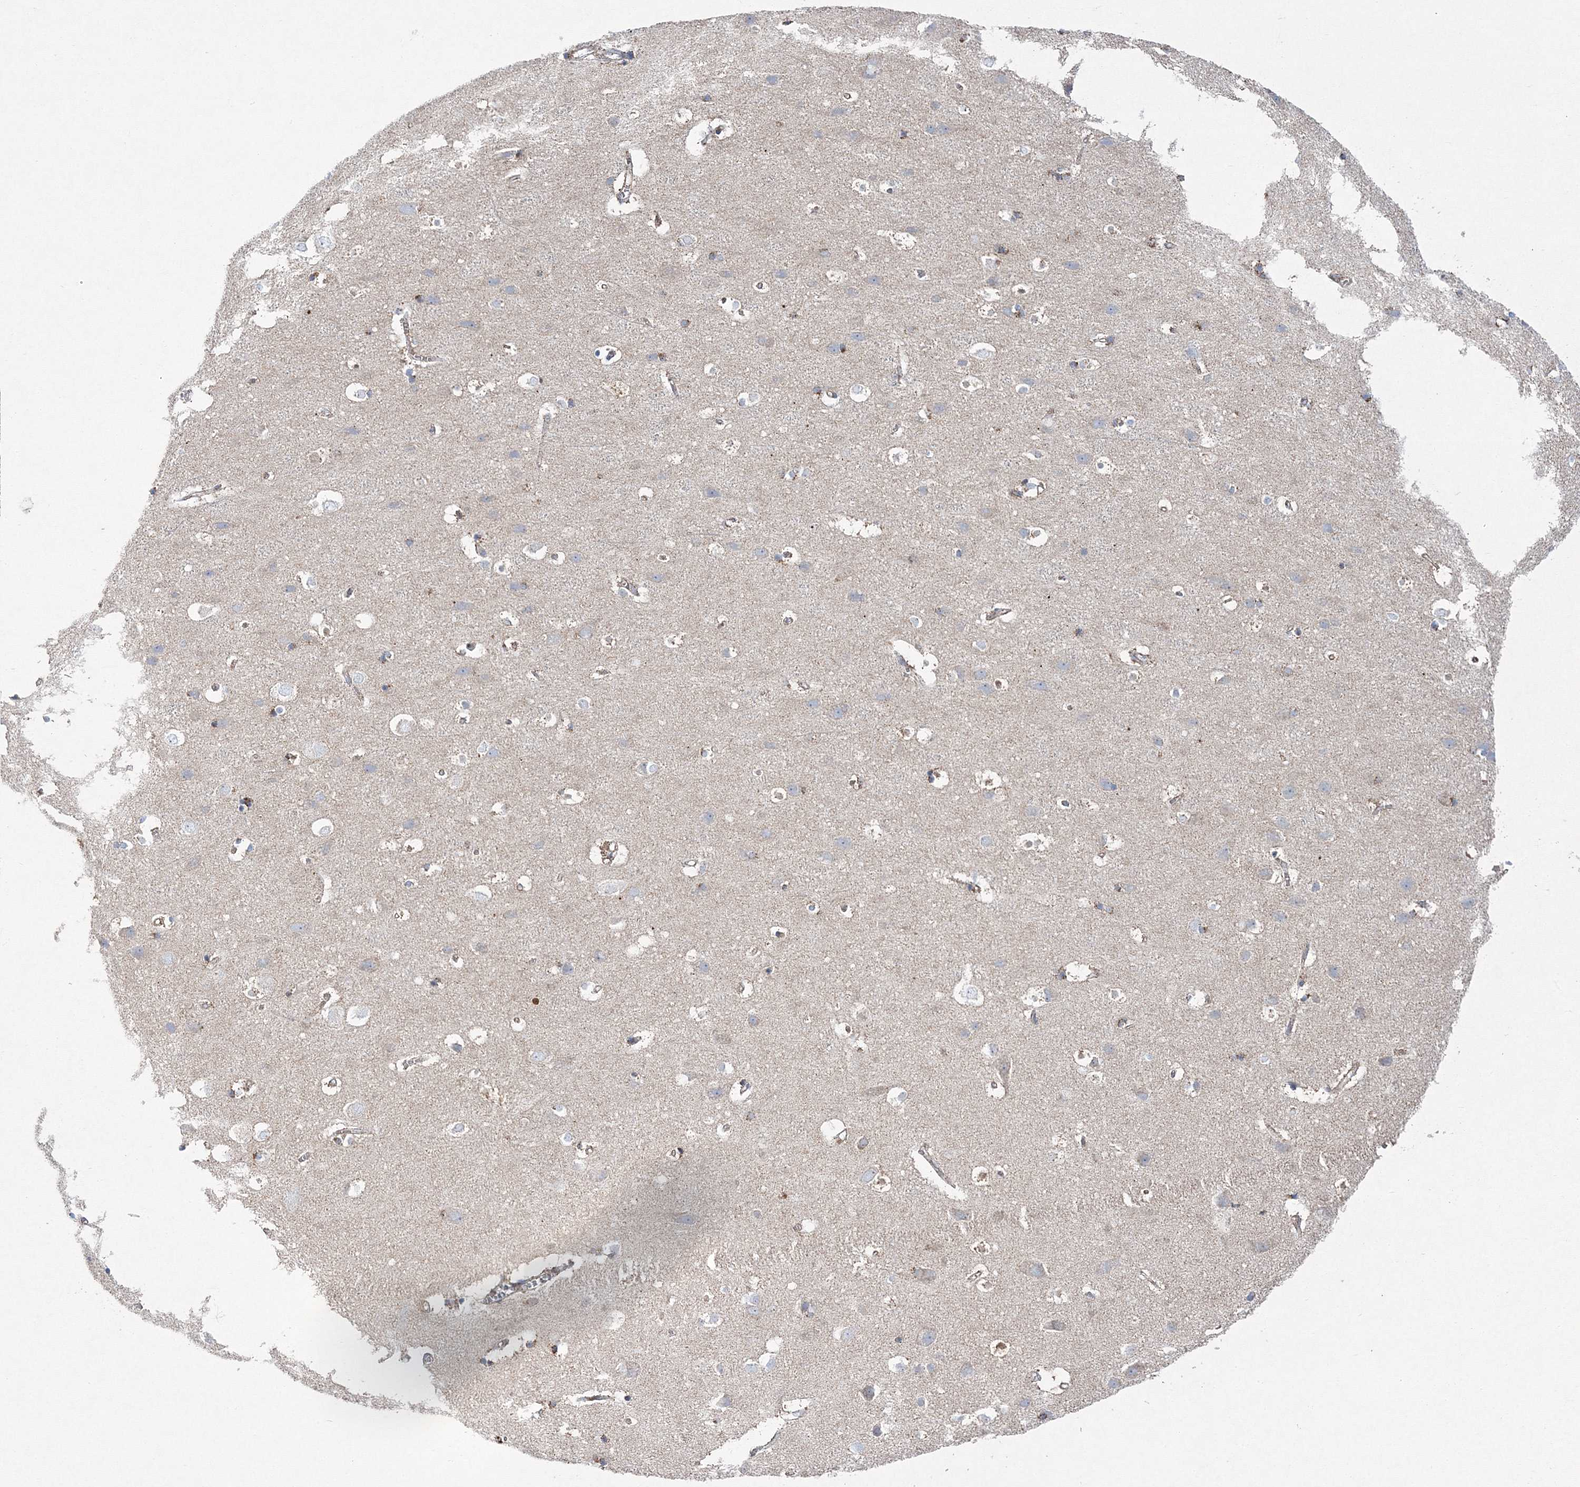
{"staining": {"intensity": "moderate", "quantity": ">75%", "location": "cytoplasmic/membranous"}, "tissue": "cerebral cortex", "cell_type": "Endothelial cells", "image_type": "normal", "snomed": [{"axis": "morphology", "description": "Normal tissue, NOS"}, {"axis": "topography", "description": "Cerebral cortex"}], "caption": "DAB immunohistochemical staining of unremarkable human cerebral cortex shows moderate cytoplasmic/membranous protein expression in about >75% of endothelial cells.", "gene": "HIBCH", "patient": {"sex": "male", "age": 54}}